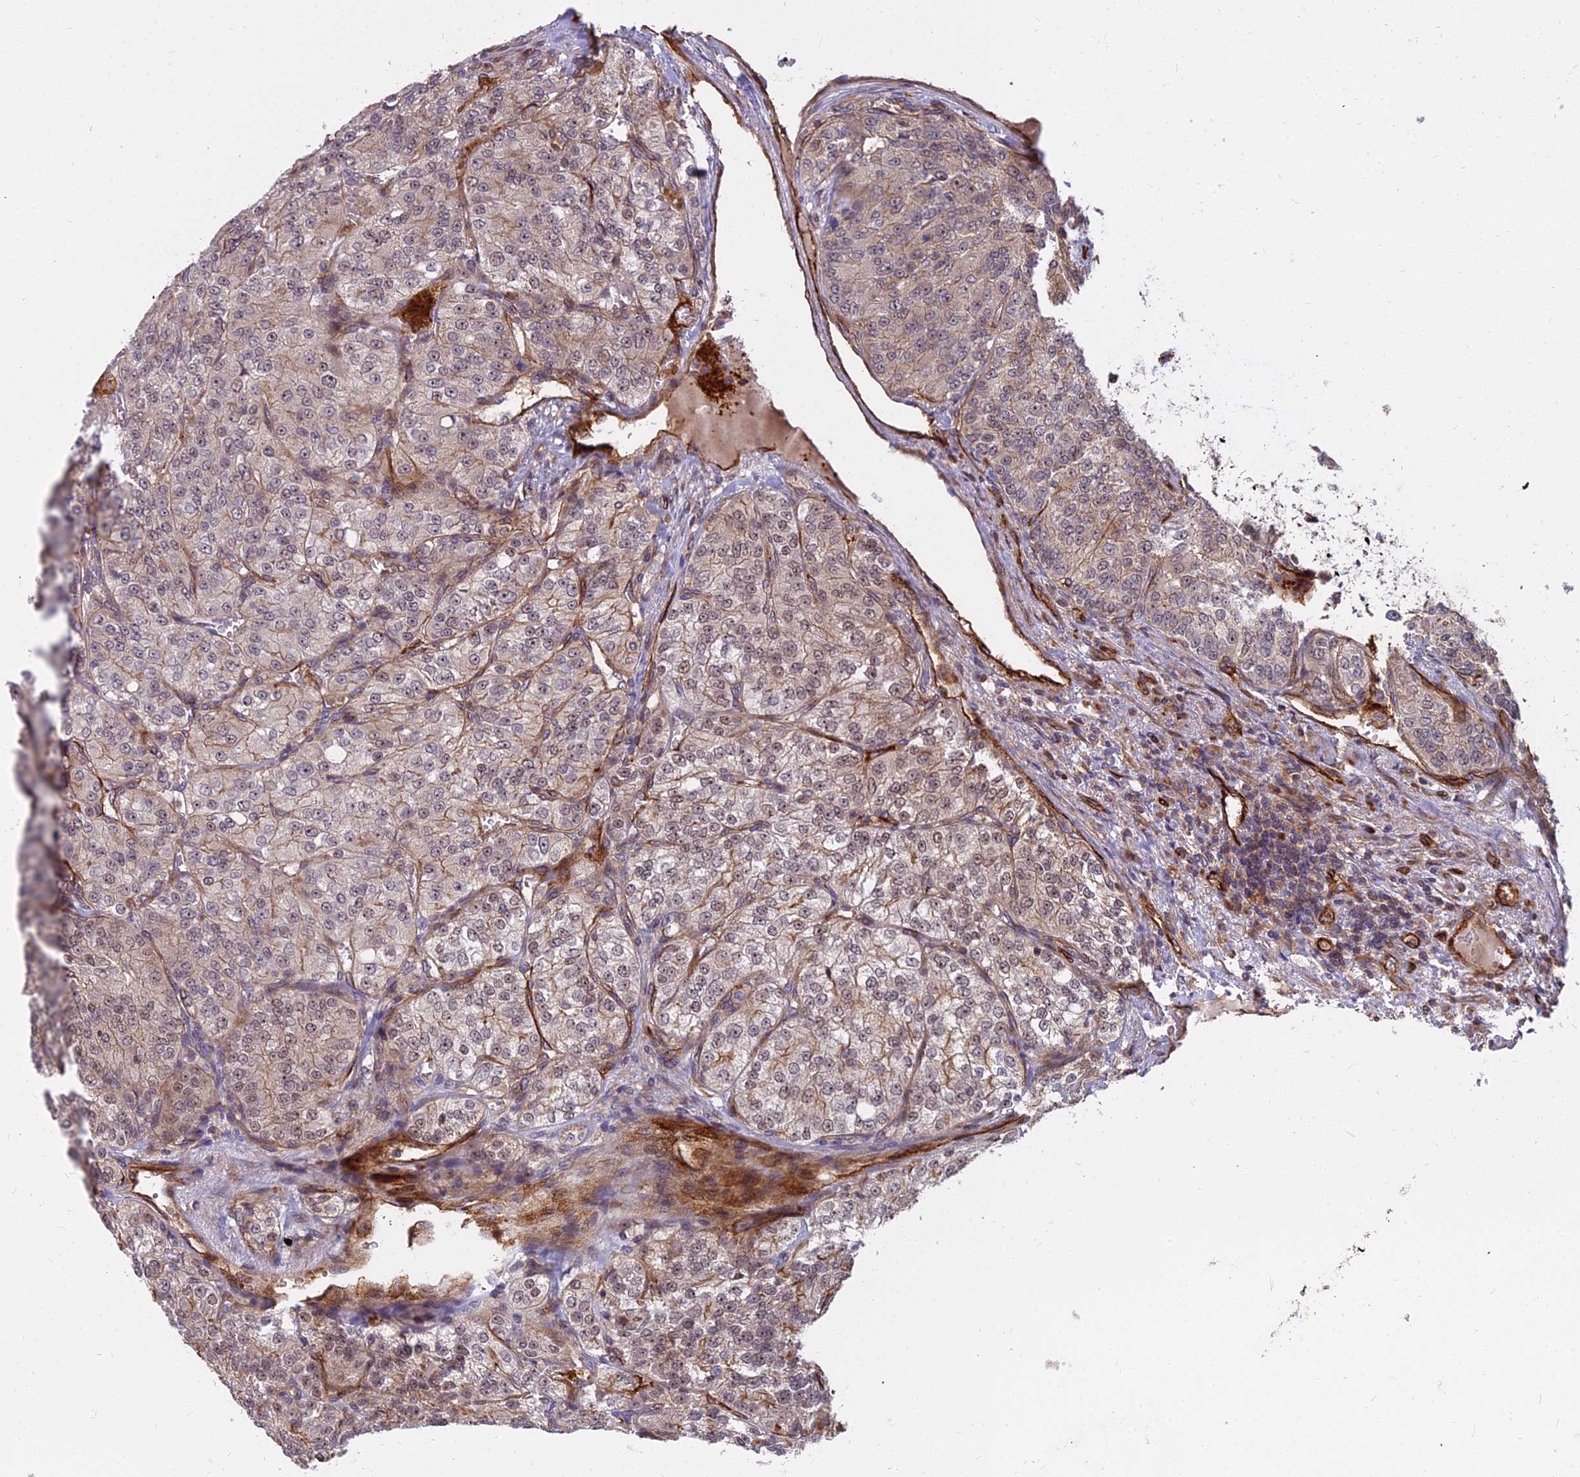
{"staining": {"intensity": "weak", "quantity": ">75%", "location": "cytoplasmic/membranous,nuclear"}, "tissue": "renal cancer", "cell_type": "Tumor cells", "image_type": "cancer", "snomed": [{"axis": "morphology", "description": "Adenocarcinoma, NOS"}, {"axis": "topography", "description": "Kidney"}], "caption": "Immunohistochemistry of adenocarcinoma (renal) reveals low levels of weak cytoplasmic/membranous and nuclear expression in about >75% of tumor cells.", "gene": "TCEA3", "patient": {"sex": "female", "age": 63}}